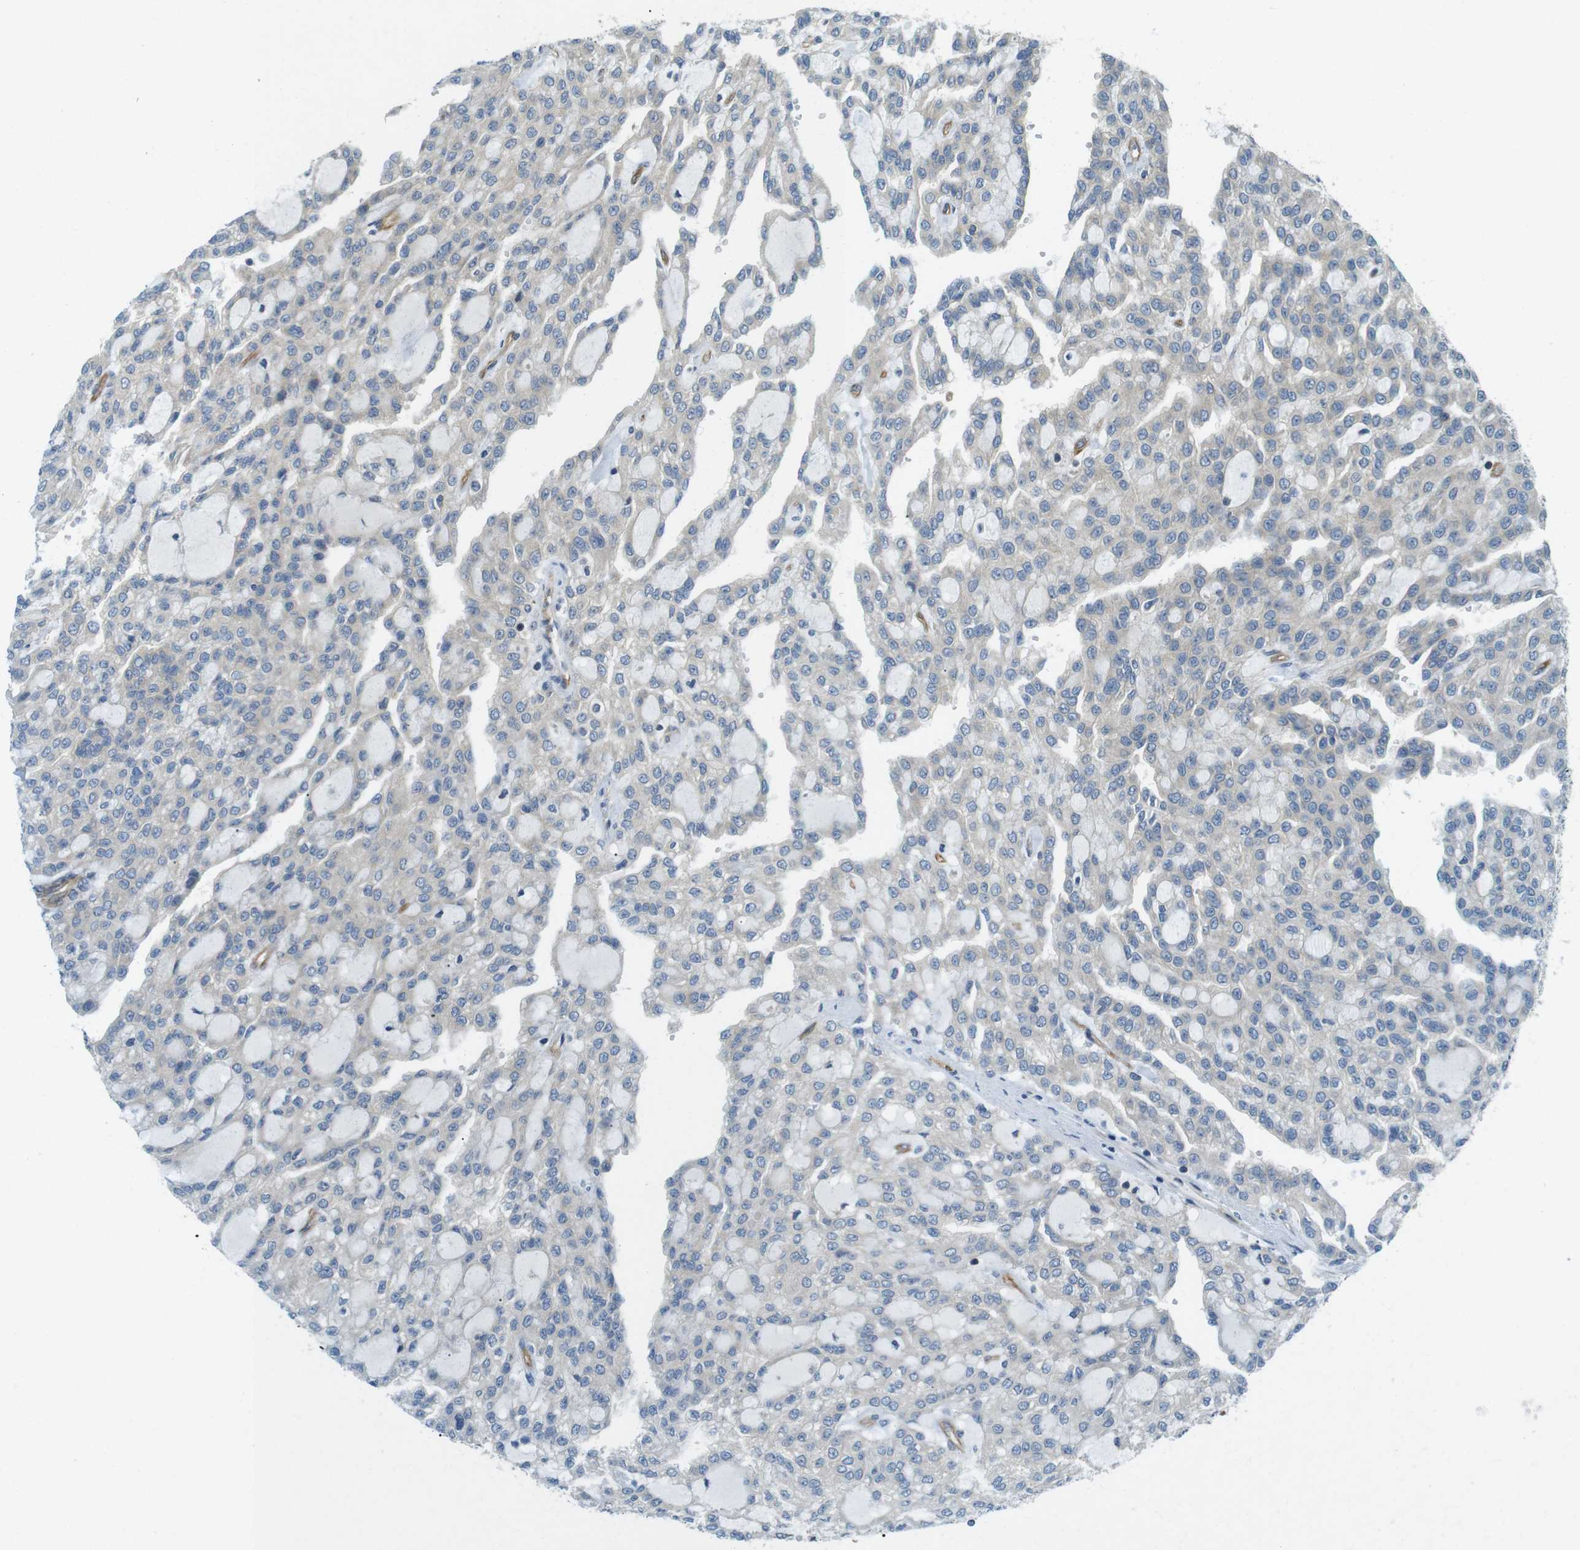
{"staining": {"intensity": "weak", "quantity": ">75%", "location": "cytoplasmic/membranous"}, "tissue": "renal cancer", "cell_type": "Tumor cells", "image_type": "cancer", "snomed": [{"axis": "morphology", "description": "Adenocarcinoma, NOS"}, {"axis": "topography", "description": "Kidney"}], "caption": "Immunohistochemistry (DAB) staining of human renal adenocarcinoma reveals weak cytoplasmic/membranous protein staining in about >75% of tumor cells.", "gene": "TSC1", "patient": {"sex": "male", "age": 63}}